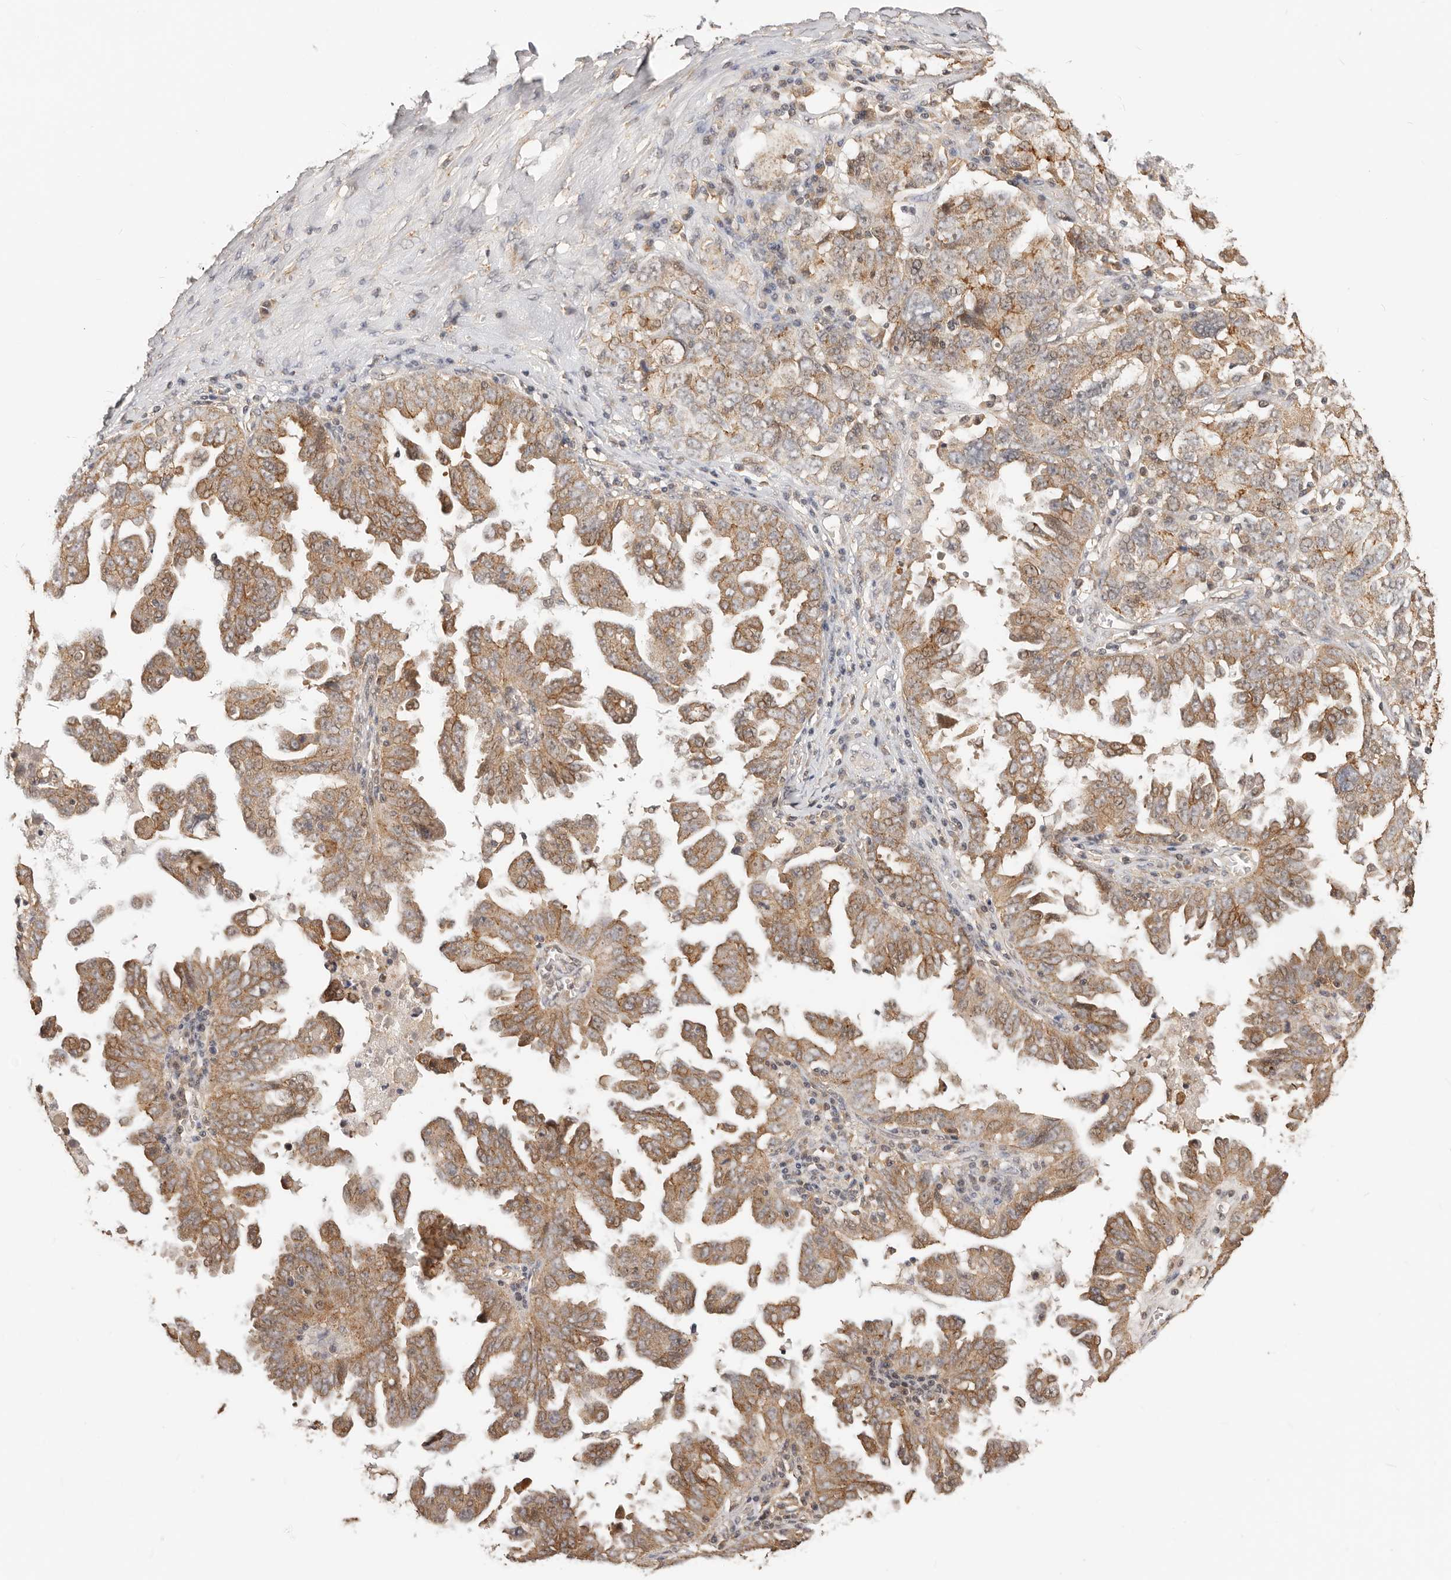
{"staining": {"intensity": "moderate", "quantity": ">75%", "location": "cytoplasmic/membranous"}, "tissue": "ovarian cancer", "cell_type": "Tumor cells", "image_type": "cancer", "snomed": [{"axis": "morphology", "description": "Carcinoma, endometroid"}, {"axis": "topography", "description": "Ovary"}], "caption": "IHC (DAB (3,3'-diaminobenzidine)) staining of human ovarian endometroid carcinoma reveals moderate cytoplasmic/membranous protein staining in approximately >75% of tumor cells.", "gene": "AFDN", "patient": {"sex": "female", "age": 62}}